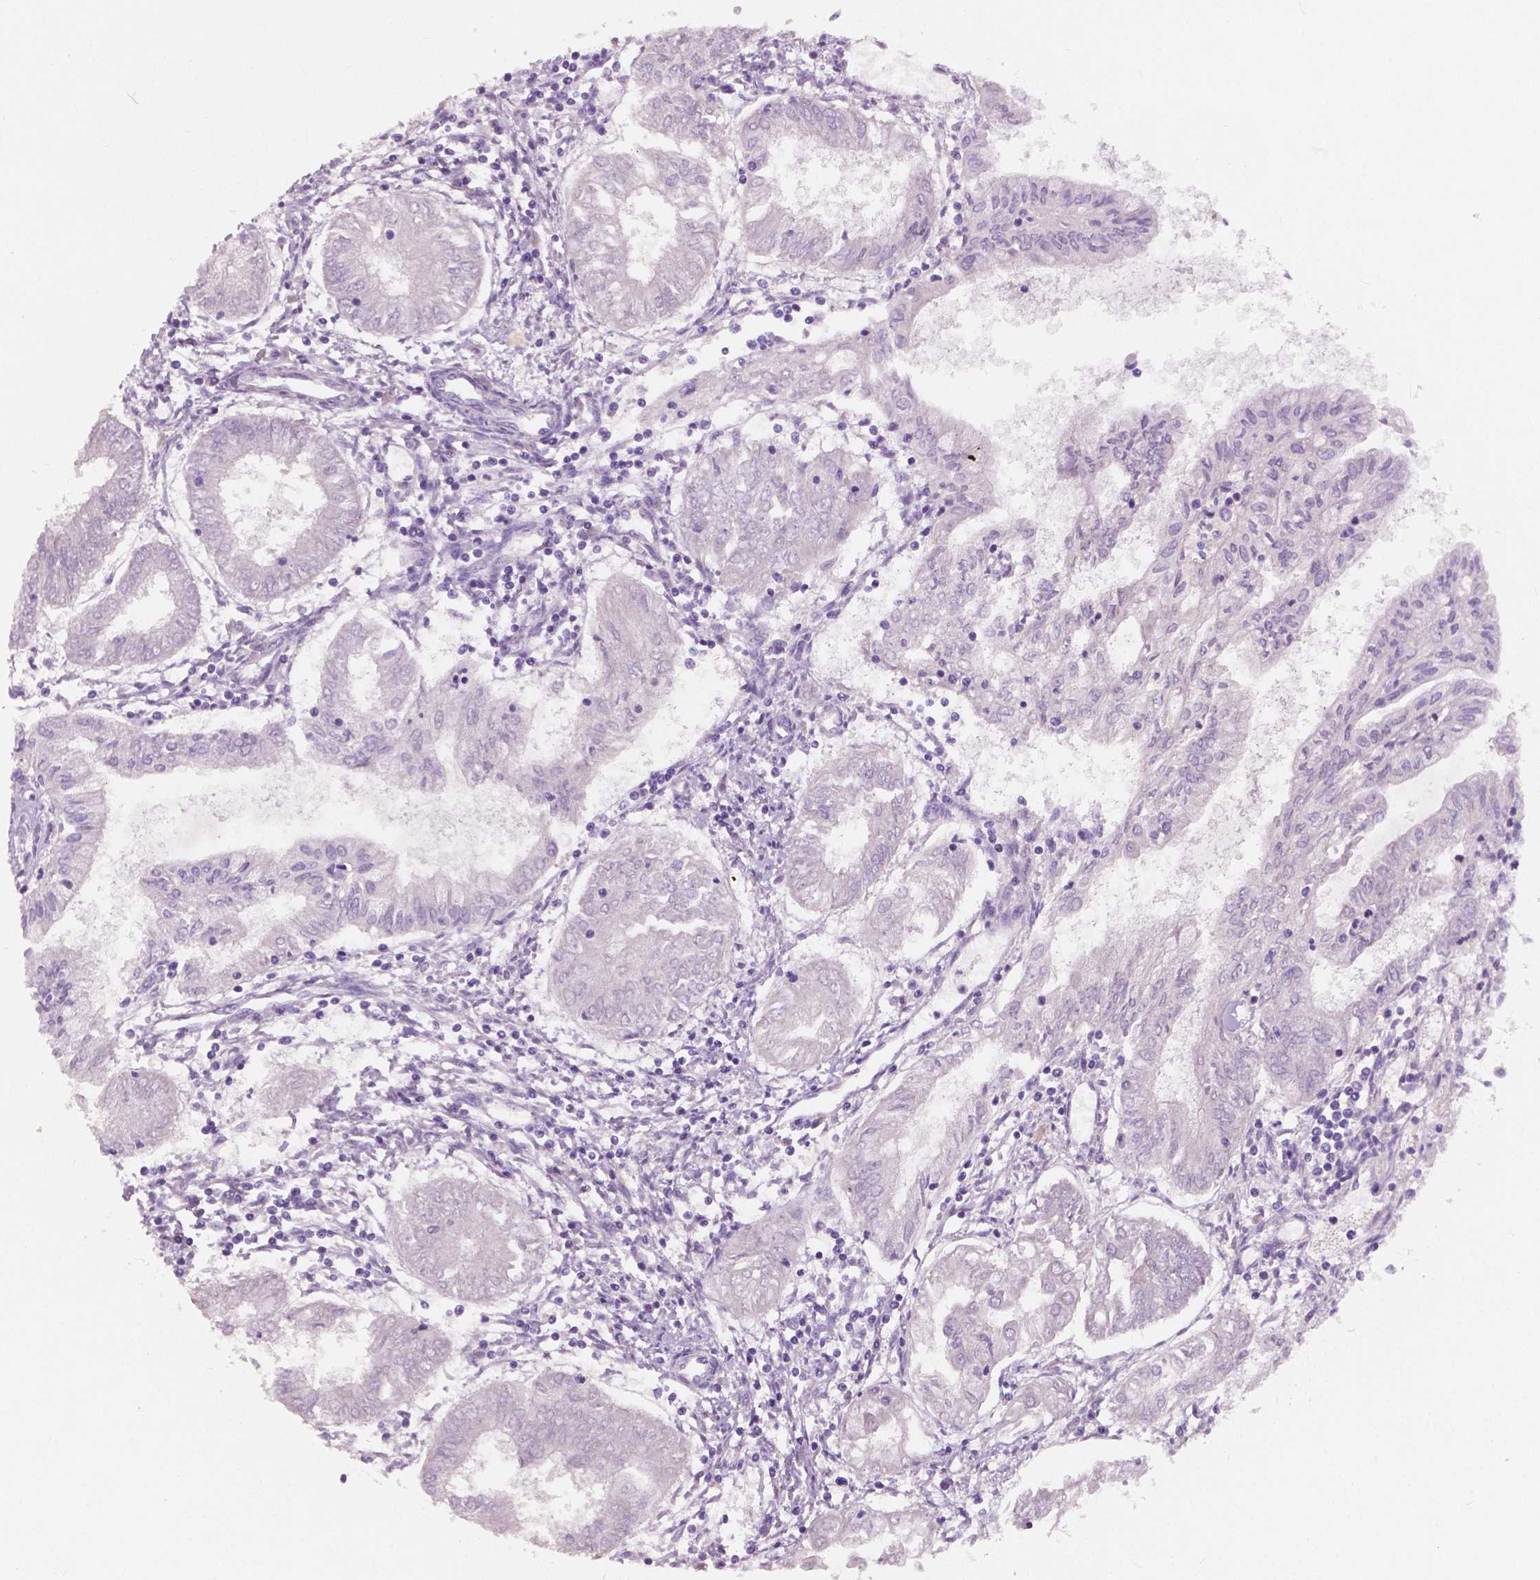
{"staining": {"intensity": "negative", "quantity": "none", "location": "none"}, "tissue": "endometrial cancer", "cell_type": "Tumor cells", "image_type": "cancer", "snomed": [{"axis": "morphology", "description": "Adenocarcinoma, NOS"}, {"axis": "topography", "description": "Endometrium"}], "caption": "Immunohistochemistry of human adenocarcinoma (endometrial) demonstrates no staining in tumor cells.", "gene": "LSM14B", "patient": {"sex": "female", "age": 68}}